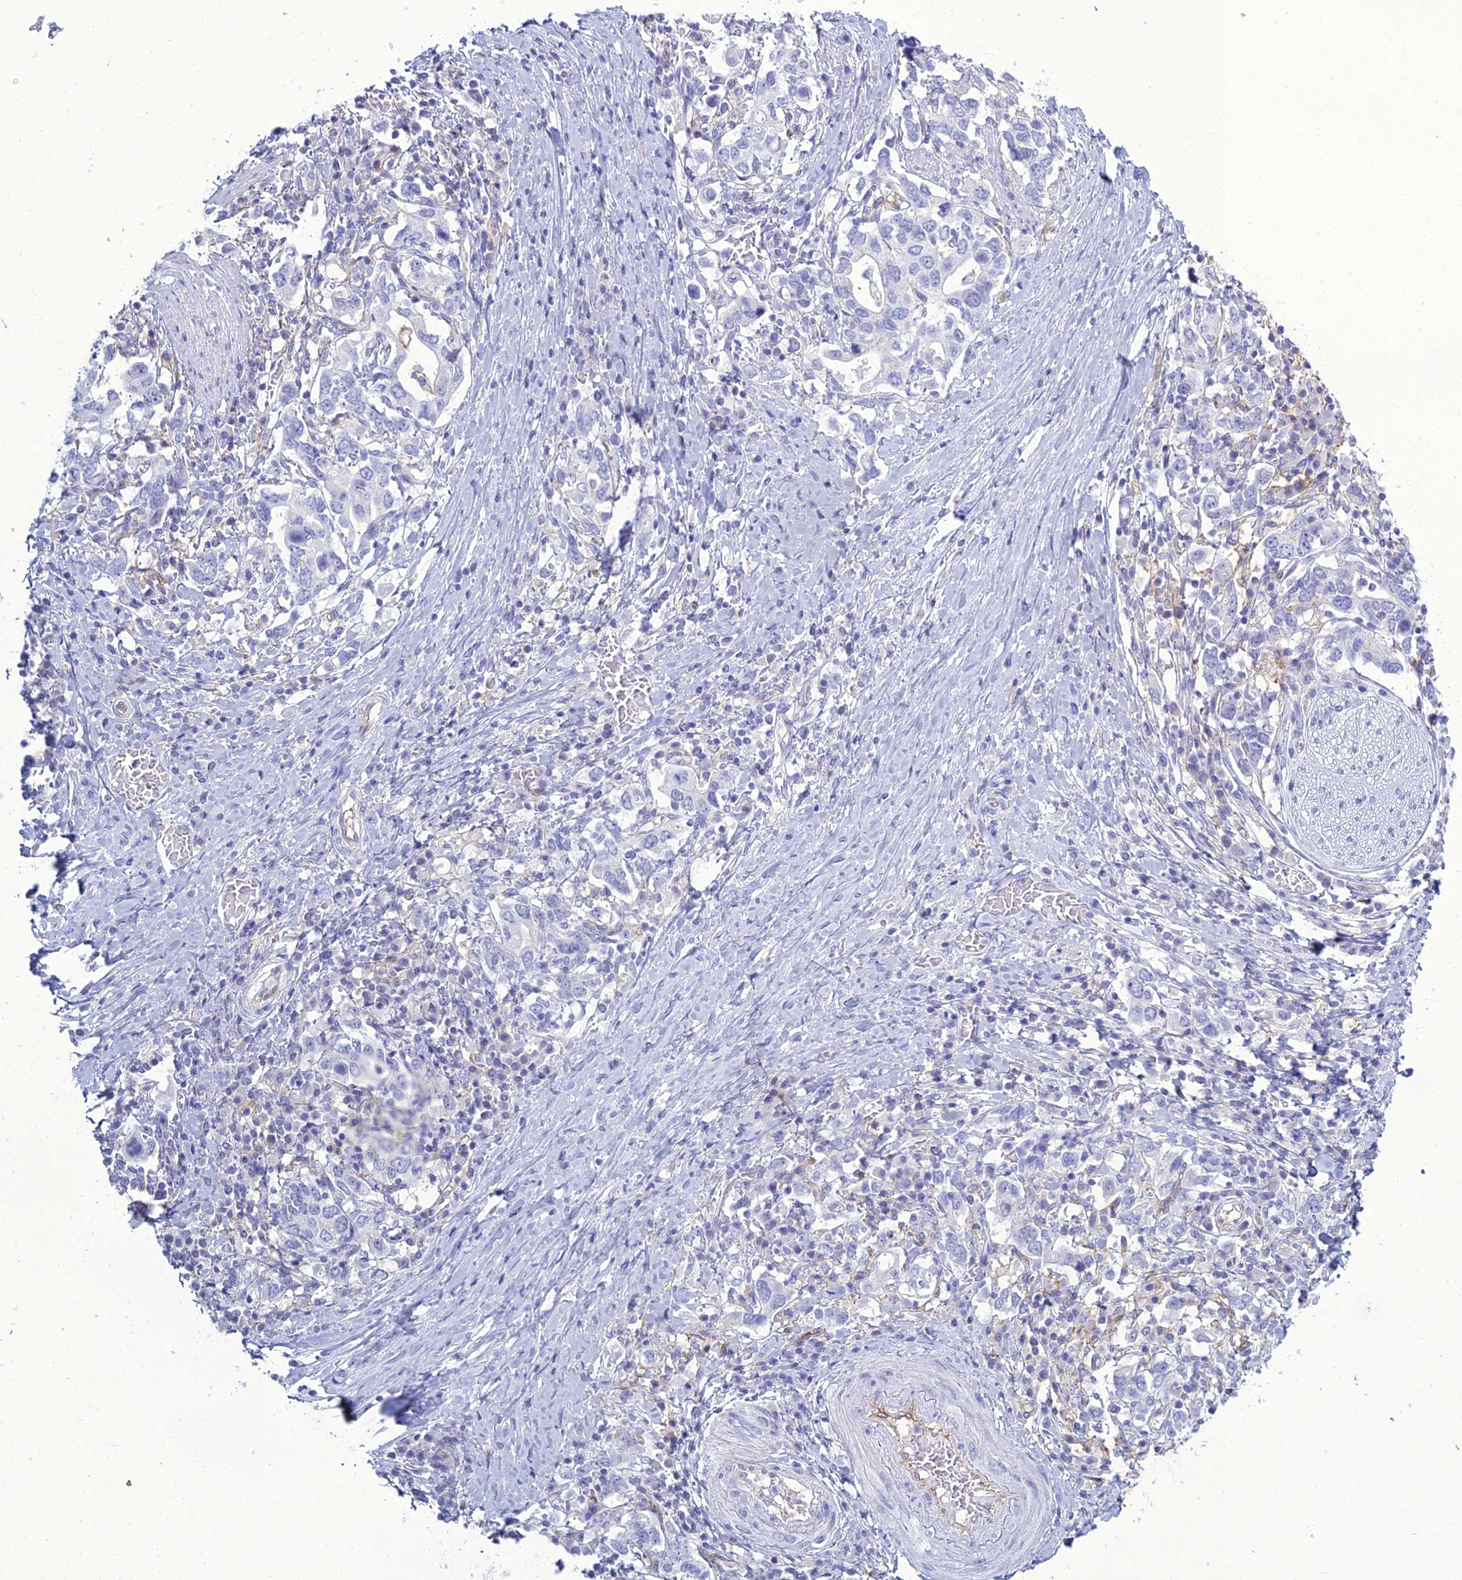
{"staining": {"intensity": "negative", "quantity": "none", "location": "none"}, "tissue": "stomach cancer", "cell_type": "Tumor cells", "image_type": "cancer", "snomed": [{"axis": "morphology", "description": "Adenocarcinoma, NOS"}, {"axis": "topography", "description": "Stomach, upper"}, {"axis": "topography", "description": "Stomach"}], "caption": "Immunohistochemical staining of stomach adenocarcinoma displays no significant positivity in tumor cells.", "gene": "ACE", "patient": {"sex": "male", "age": 62}}